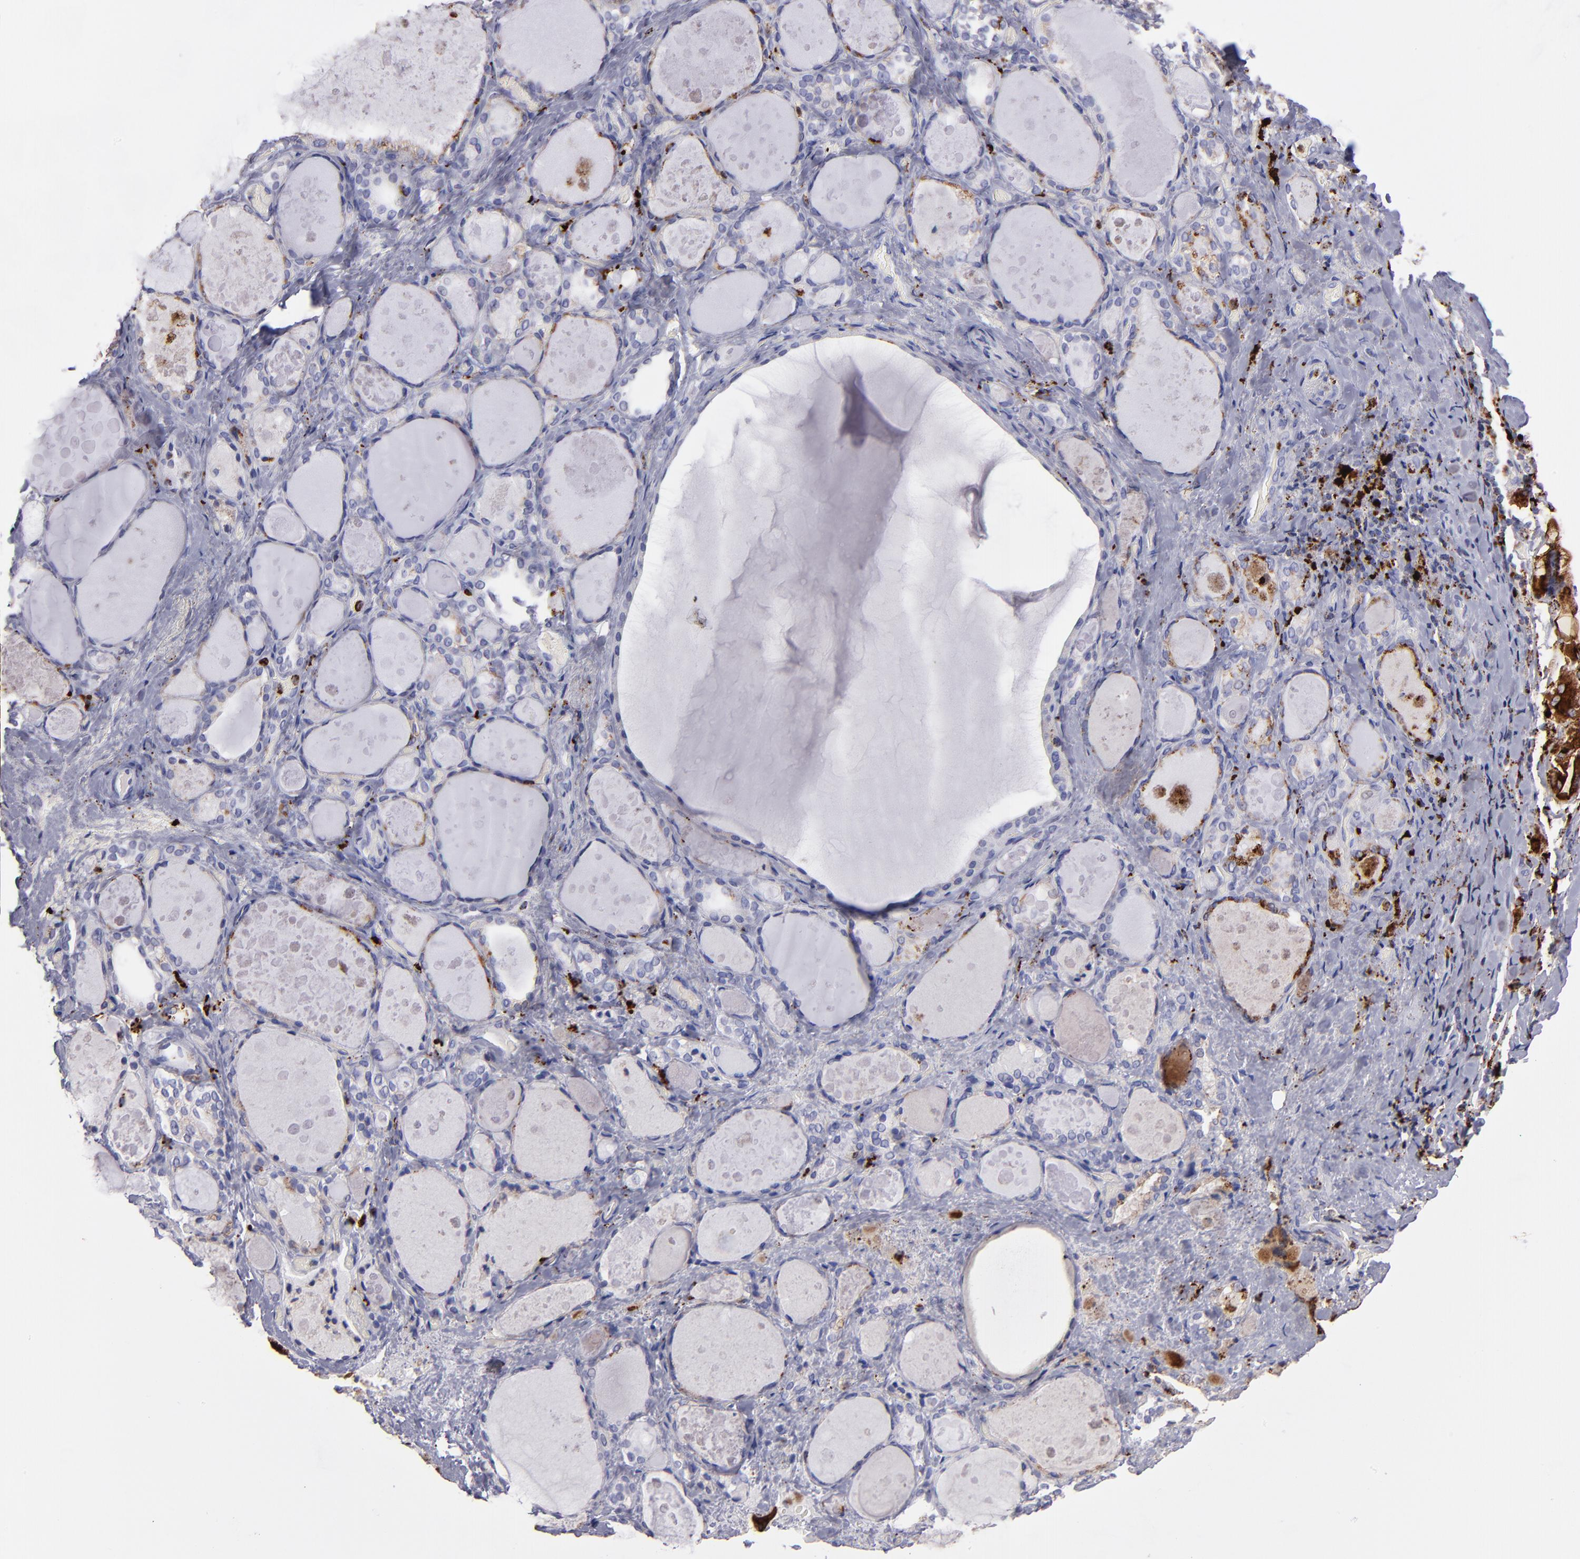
{"staining": {"intensity": "moderate", "quantity": "<25%", "location": "cytoplasmic/membranous"}, "tissue": "thyroid gland", "cell_type": "Glandular cells", "image_type": "normal", "snomed": [{"axis": "morphology", "description": "Normal tissue, NOS"}, {"axis": "topography", "description": "Thyroid gland"}], "caption": "Glandular cells exhibit low levels of moderate cytoplasmic/membranous staining in about <25% of cells in benign human thyroid gland.", "gene": "CTSS", "patient": {"sex": "female", "age": 75}}